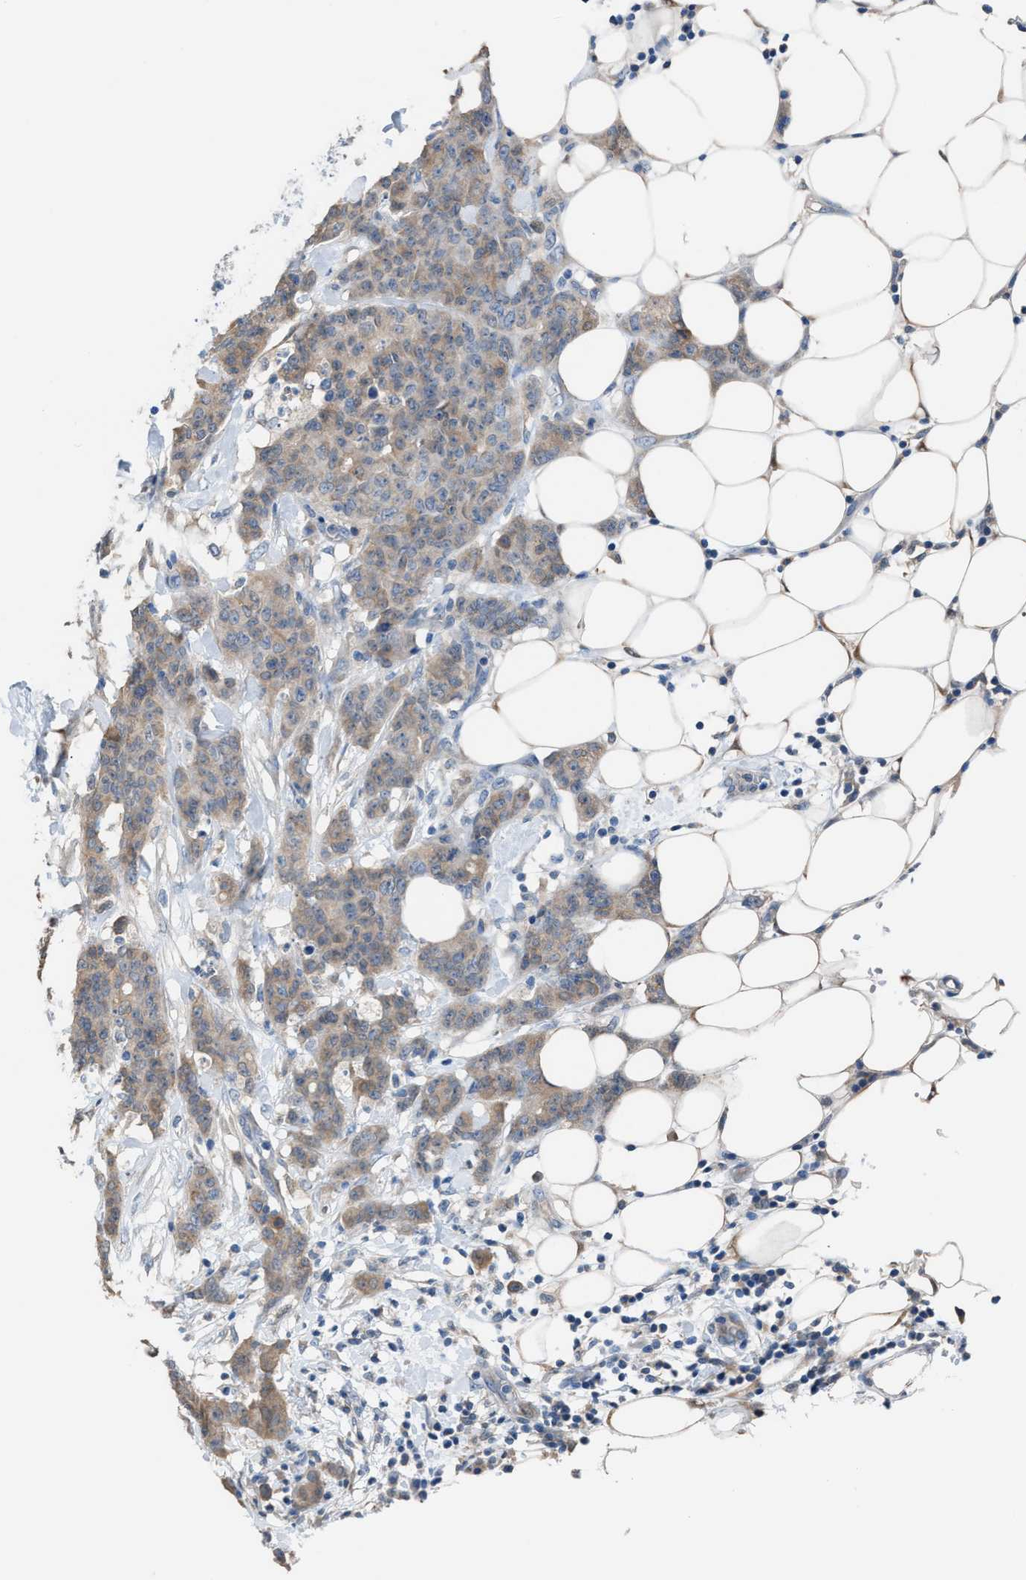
{"staining": {"intensity": "weak", "quantity": ">75%", "location": "cytoplasmic/membranous"}, "tissue": "breast cancer", "cell_type": "Tumor cells", "image_type": "cancer", "snomed": [{"axis": "morphology", "description": "Normal tissue, NOS"}, {"axis": "morphology", "description": "Duct carcinoma"}, {"axis": "topography", "description": "Breast"}], "caption": "Immunohistochemistry (IHC) photomicrograph of neoplastic tissue: breast intraductal carcinoma stained using immunohistochemistry (IHC) exhibits low levels of weak protein expression localized specifically in the cytoplasmic/membranous of tumor cells, appearing as a cytoplasmic/membranous brown color.", "gene": "NQO2", "patient": {"sex": "female", "age": 40}}